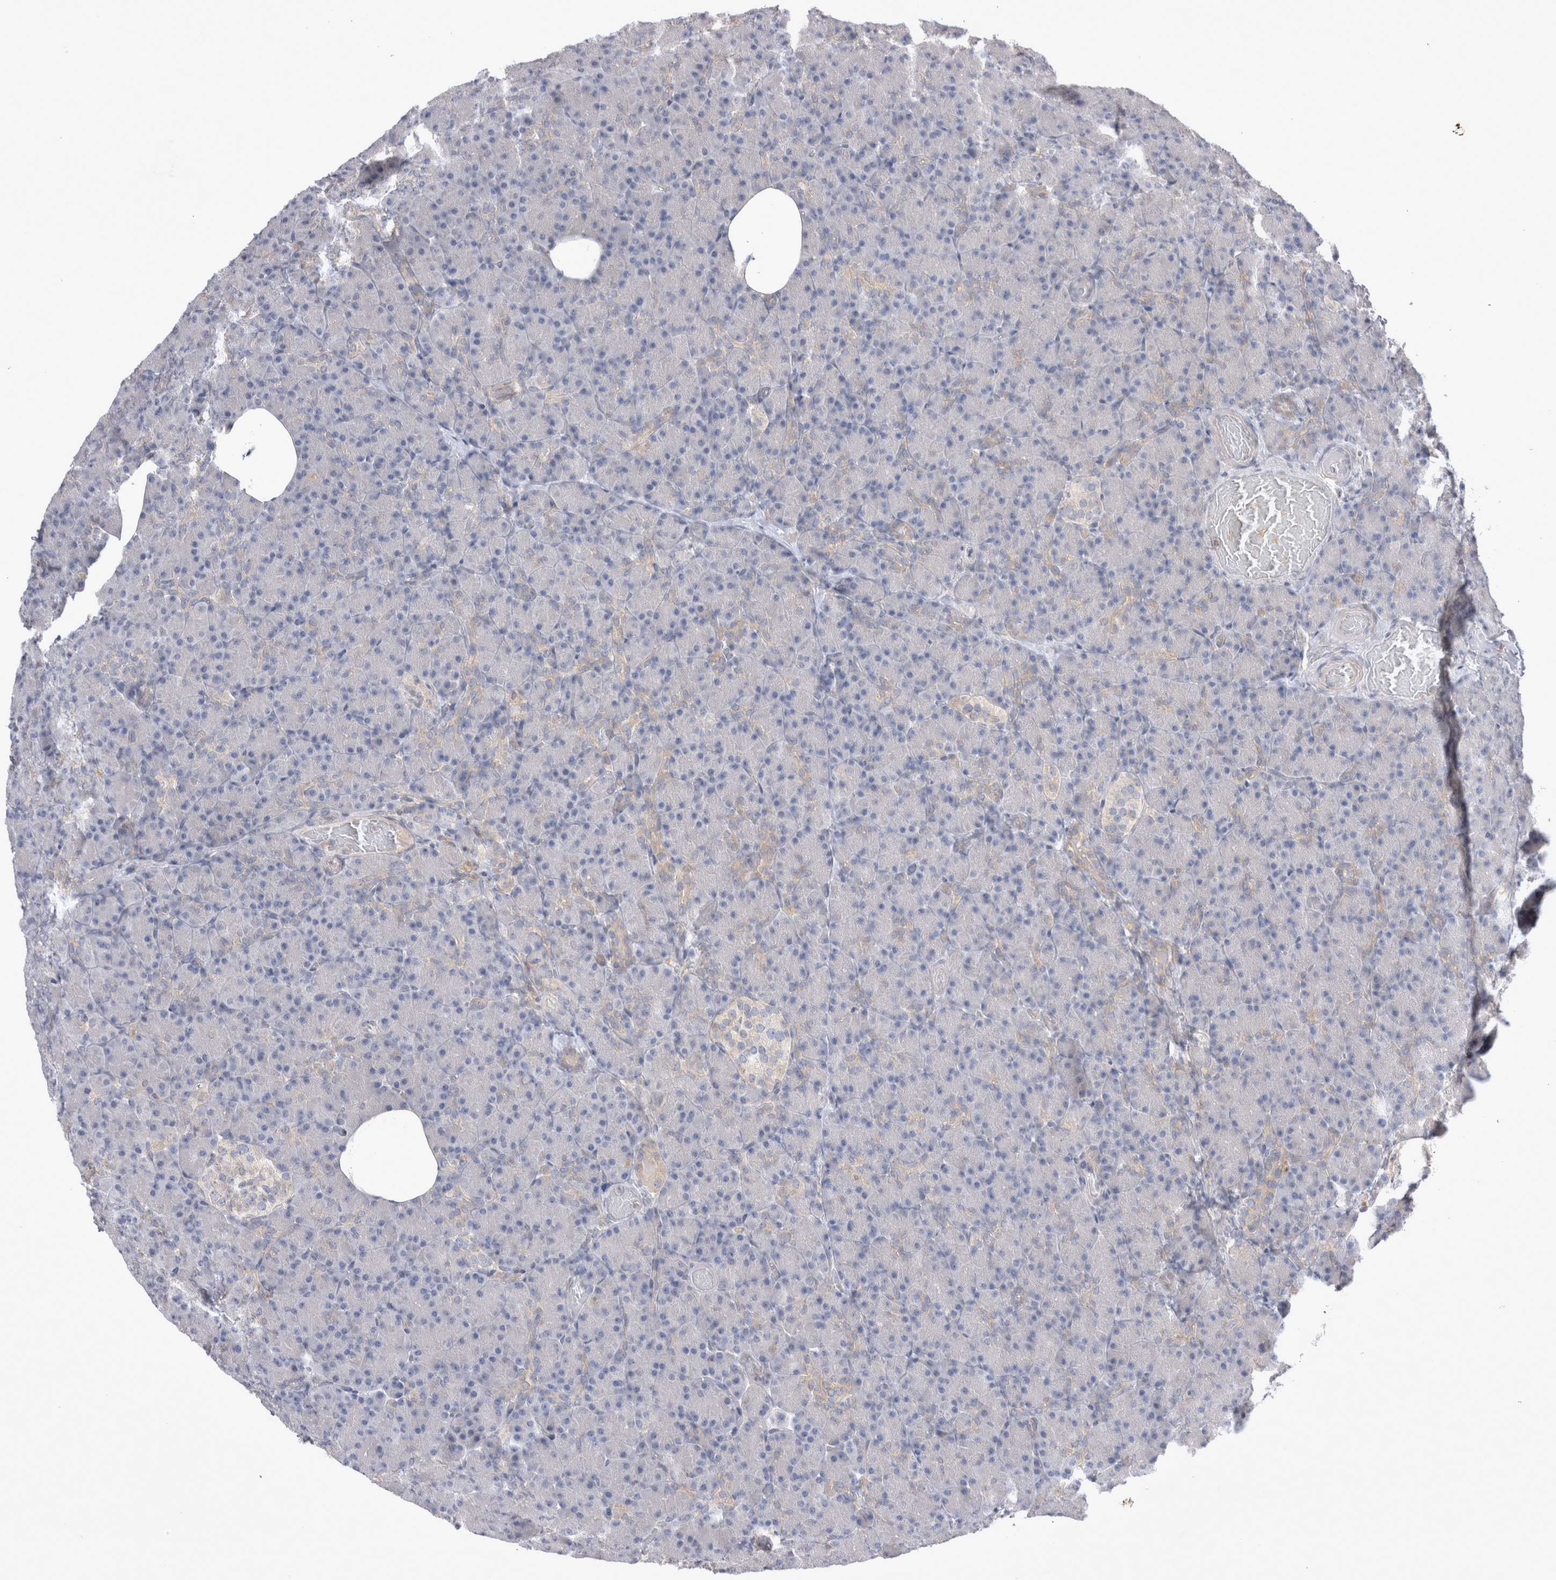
{"staining": {"intensity": "weak", "quantity": "25%-75%", "location": "cytoplasmic/membranous"}, "tissue": "pancreas", "cell_type": "Exocrine glandular cells", "image_type": "normal", "snomed": [{"axis": "morphology", "description": "Normal tissue, NOS"}, {"axis": "topography", "description": "Pancreas"}], "caption": "The immunohistochemical stain labels weak cytoplasmic/membranous positivity in exocrine glandular cells of unremarkable pancreas.", "gene": "SRD5A3", "patient": {"sex": "female", "age": 43}}